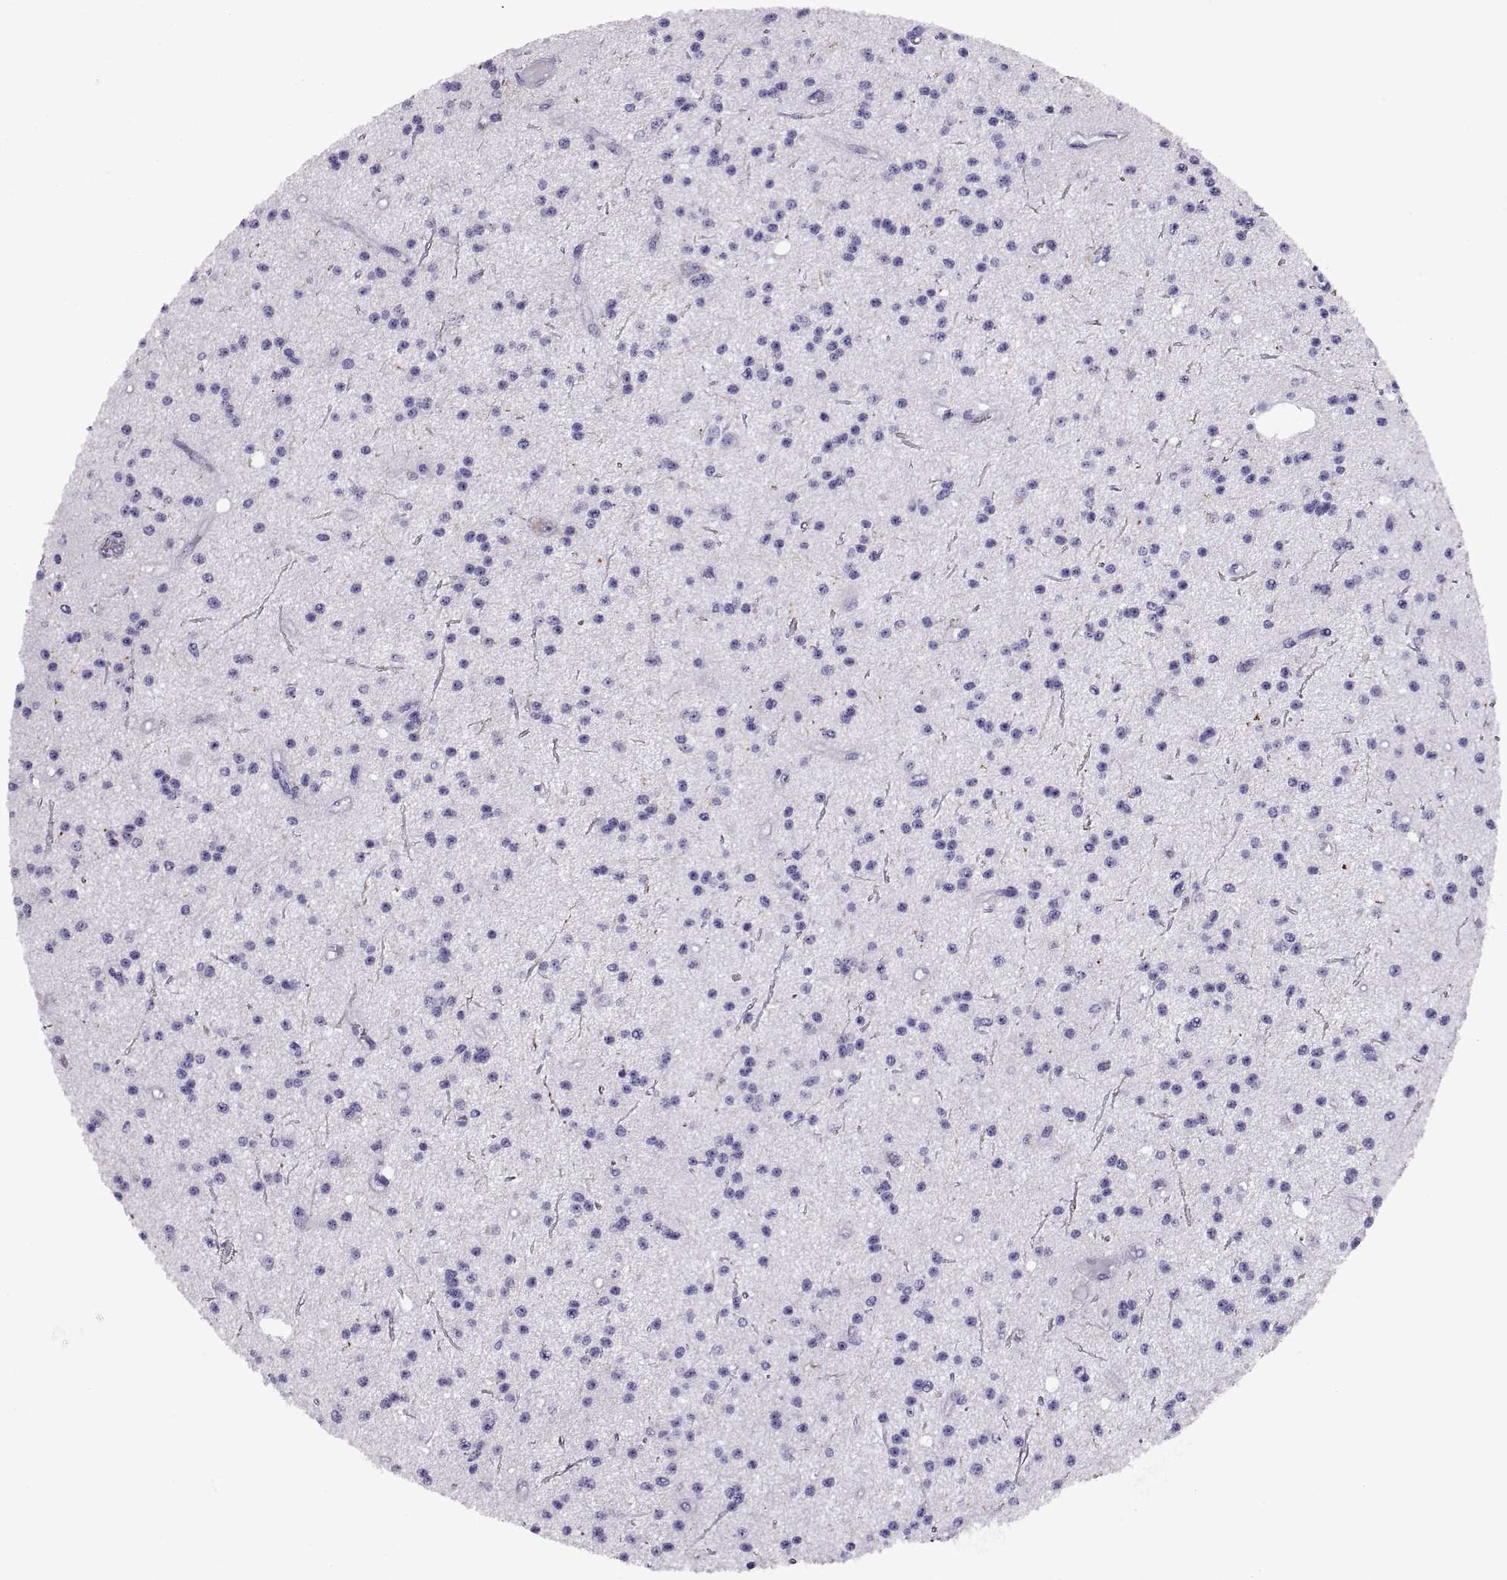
{"staining": {"intensity": "negative", "quantity": "none", "location": "none"}, "tissue": "glioma", "cell_type": "Tumor cells", "image_type": "cancer", "snomed": [{"axis": "morphology", "description": "Glioma, malignant, Low grade"}, {"axis": "topography", "description": "Brain"}], "caption": "High magnification brightfield microscopy of glioma stained with DAB (brown) and counterstained with hematoxylin (blue): tumor cells show no significant positivity. (DAB (3,3'-diaminobenzidine) immunohistochemistry, high magnification).", "gene": "RGS20", "patient": {"sex": "male", "age": 27}}